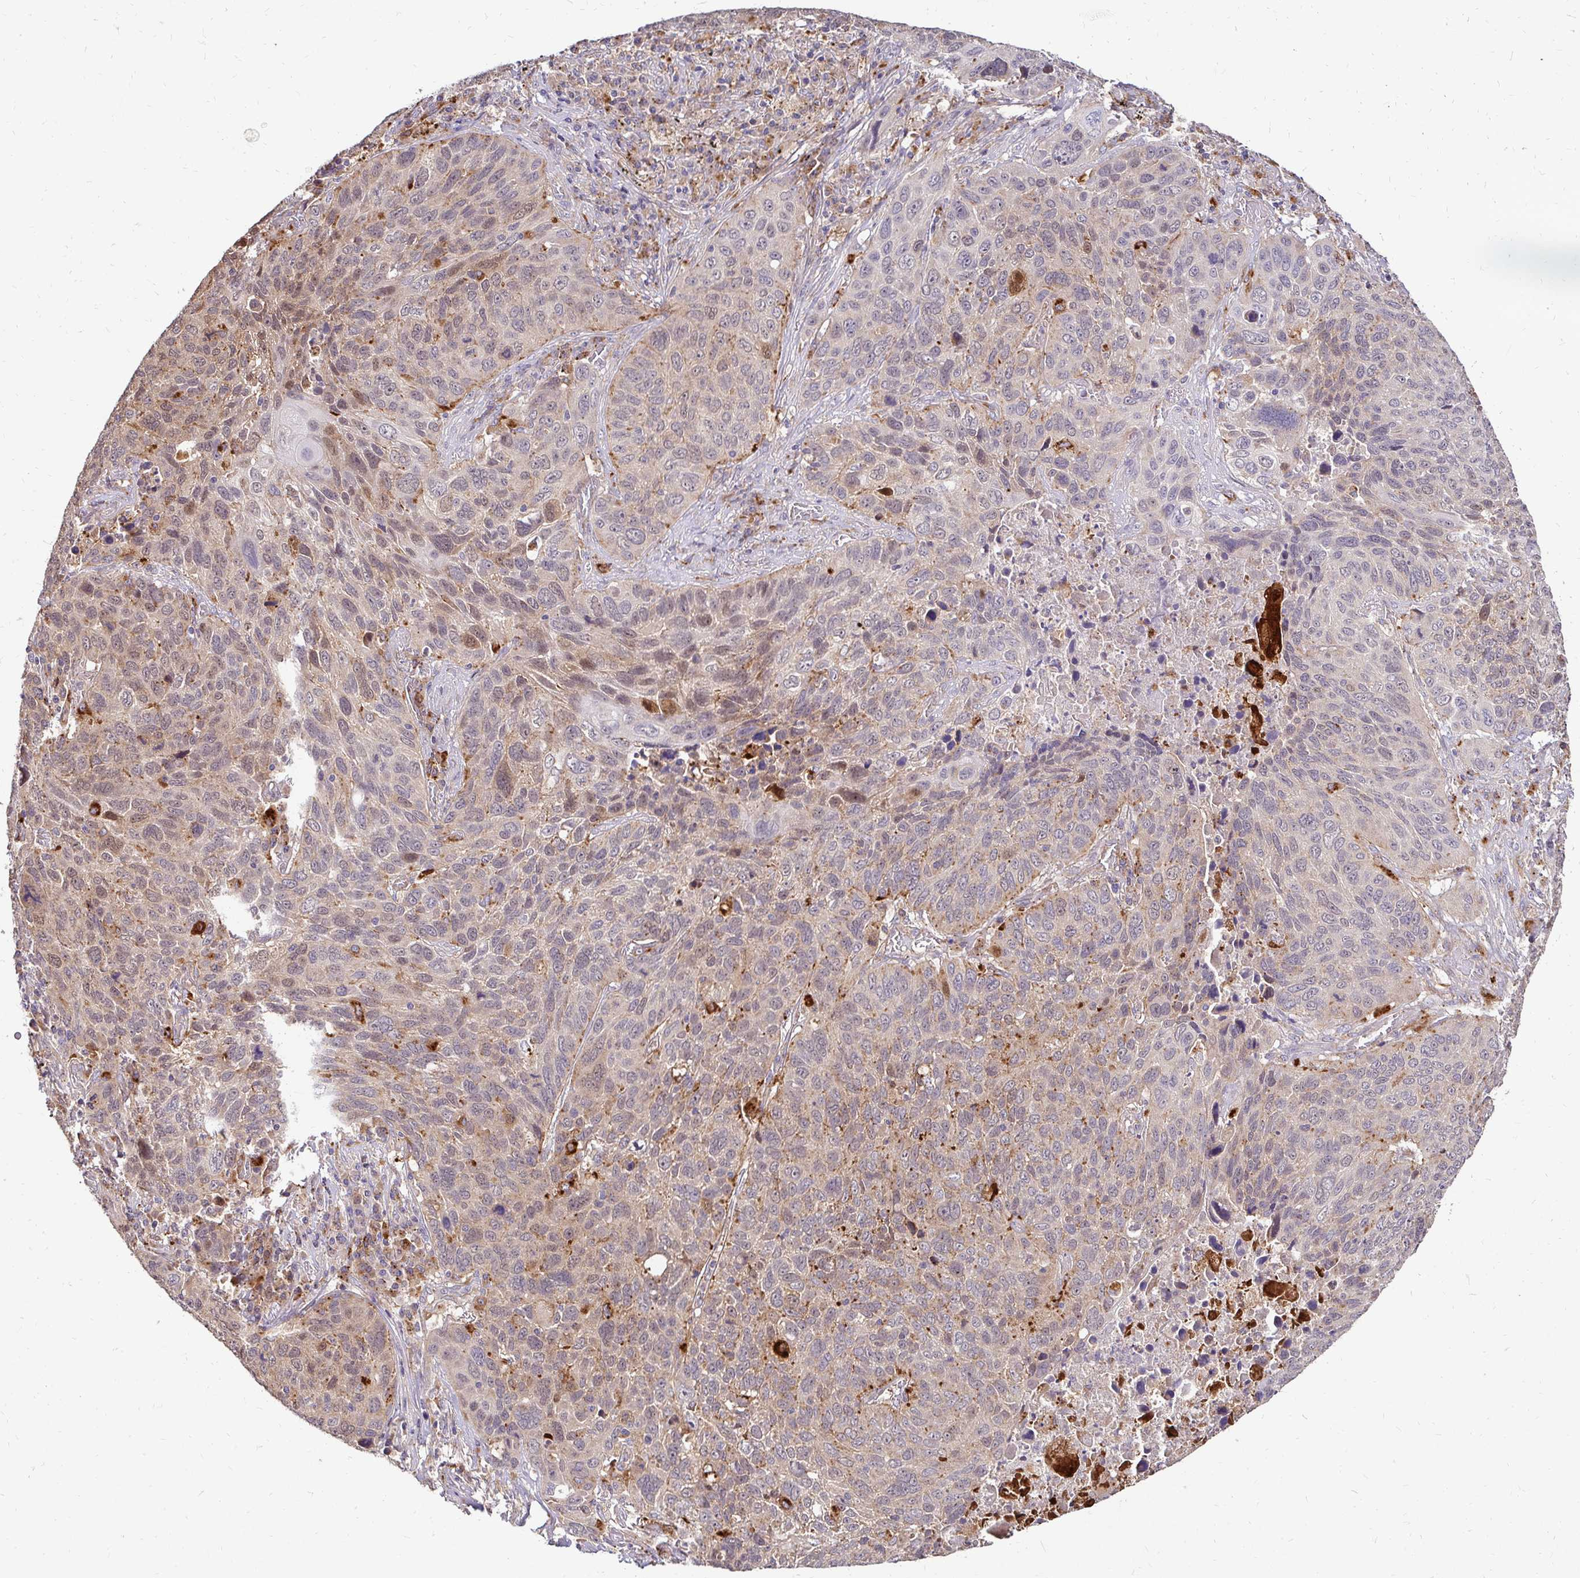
{"staining": {"intensity": "moderate", "quantity": "25%-75%", "location": "cytoplasmic/membranous"}, "tissue": "lung cancer", "cell_type": "Tumor cells", "image_type": "cancer", "snomed": [{"axis": "morphology", "description": "Squamous cell carcinoma, NOS"}, {"axis": "topography", "description": "Lung"}], "caption": "Tumor cells reveal moderate cytoplasmic/membranous staining in about 25%-75% of cells in lung cancer (squamous cell carcinoma).", "gene": "IDUA", "patient": {"sex": "male", "age": 68}}